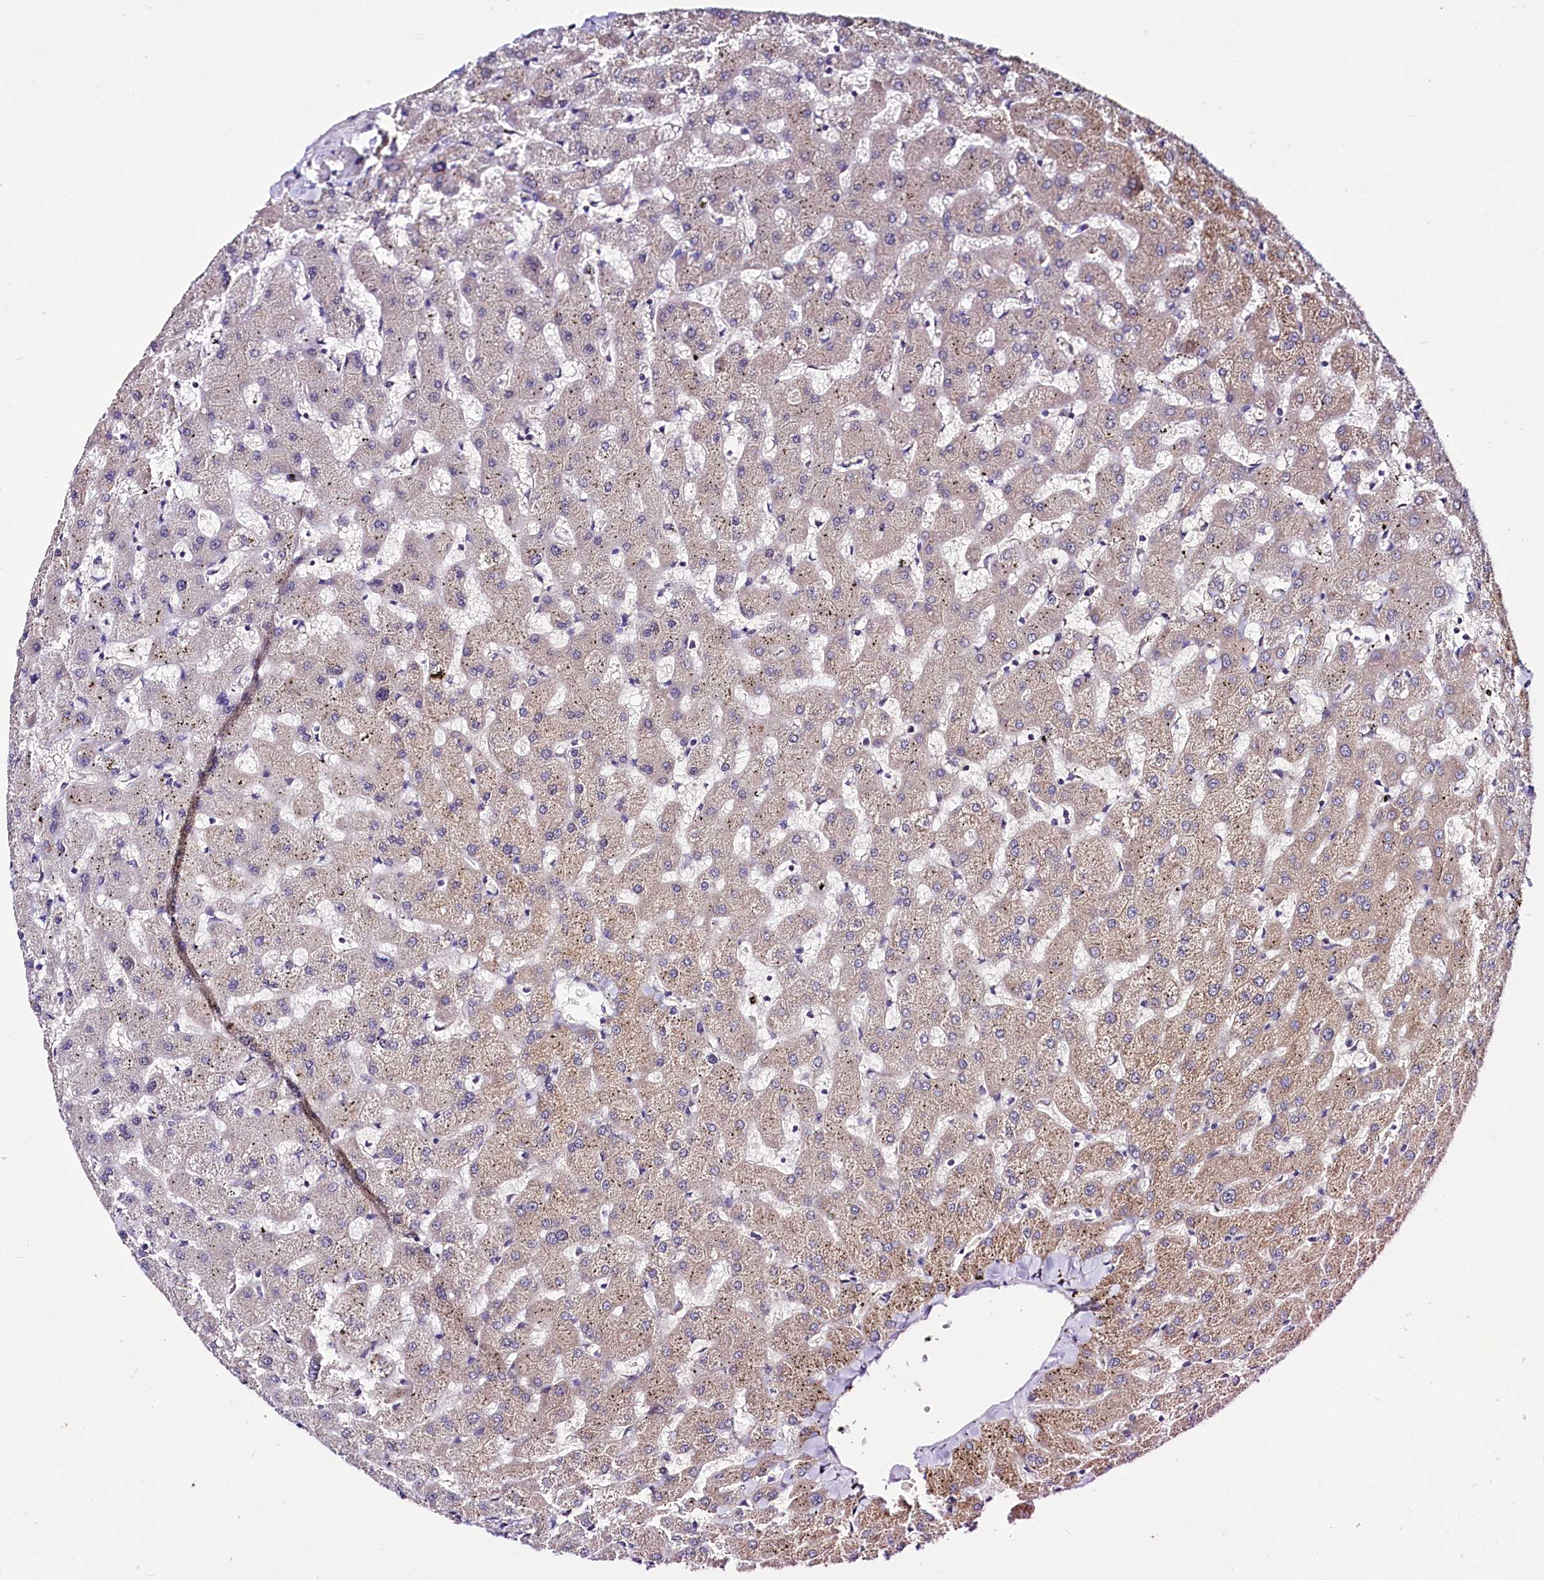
{"staining": {"intensity": "negative", "quantity": "none", "location": "none"}, "tissue": "liver", "cell_type": "Cholangiocytes", "image_type": "normal", "snomed": [{"axis": "morphology", "description": "Normal tissue, NOS"}, {"axis": "topography", "description": "Liver"}], "caption": "An IHC image of unremarkable liver is shown. There is no staining in cholangiocytes of liver. (DAB IHC with hematoxylin counter stain).", "gene": "UBE3A", "patient": {"sex": "female", "age": 63}}